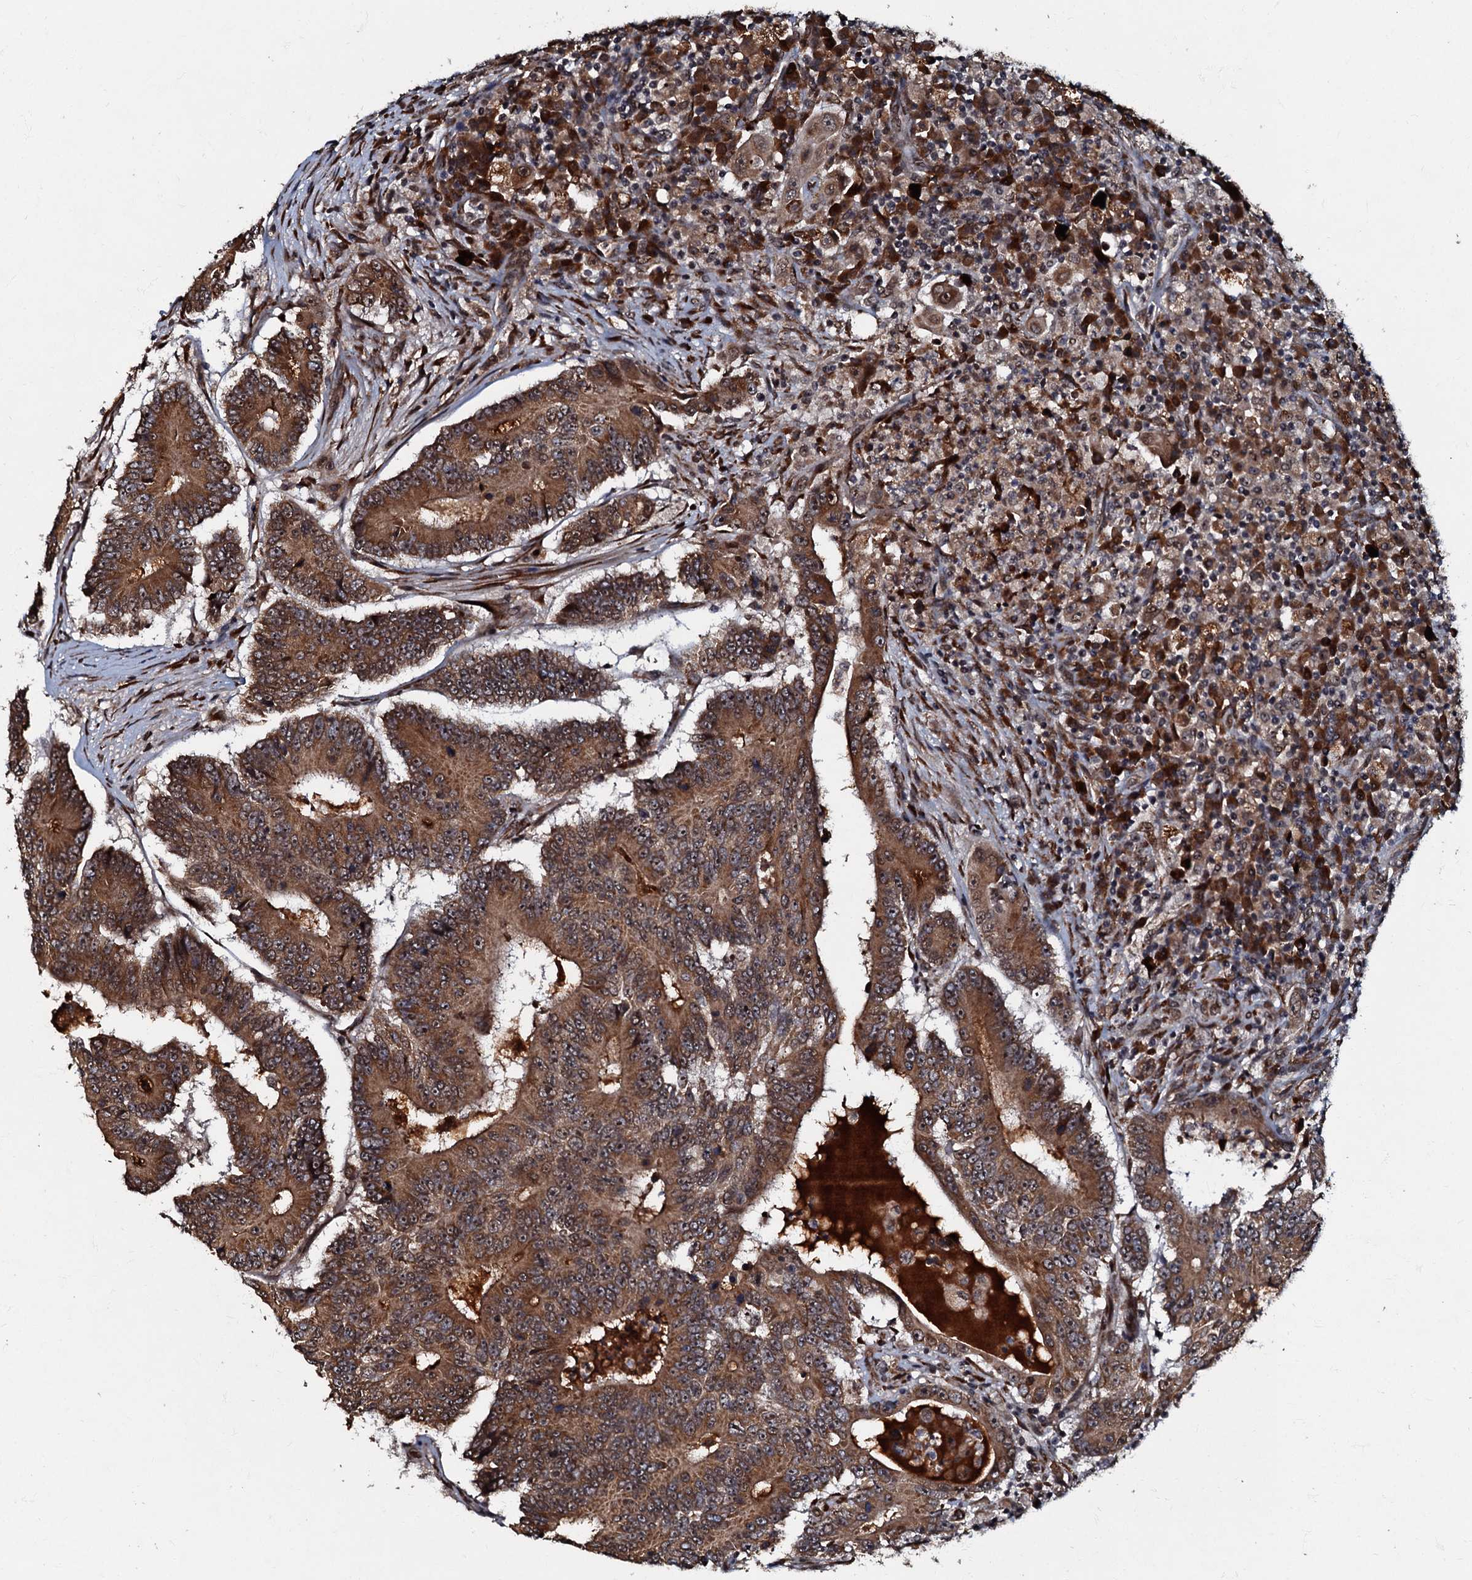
{"staining": {"intensity": "moderate", "quantity": ">75%", "location": "cytoplasmic/membranous"}, "tissue": "colorectal cancer", "cell_type": "Tumor cells", "image_type": "cancer", "snomed": [{"axis": "morphology", "description": "Adenocarcinoma, NOS"}, {"axis": "topography", "description": "Colon"}], "caption": "A high-resolution photomicrograph shows IHC staining of colorectal cancer, which demonstrates moderate cytoplasmic/membranous expression in about >75% of tumor cells.", "gene": "C18orf32", "patient": {"sex": "male", "age": 83}}